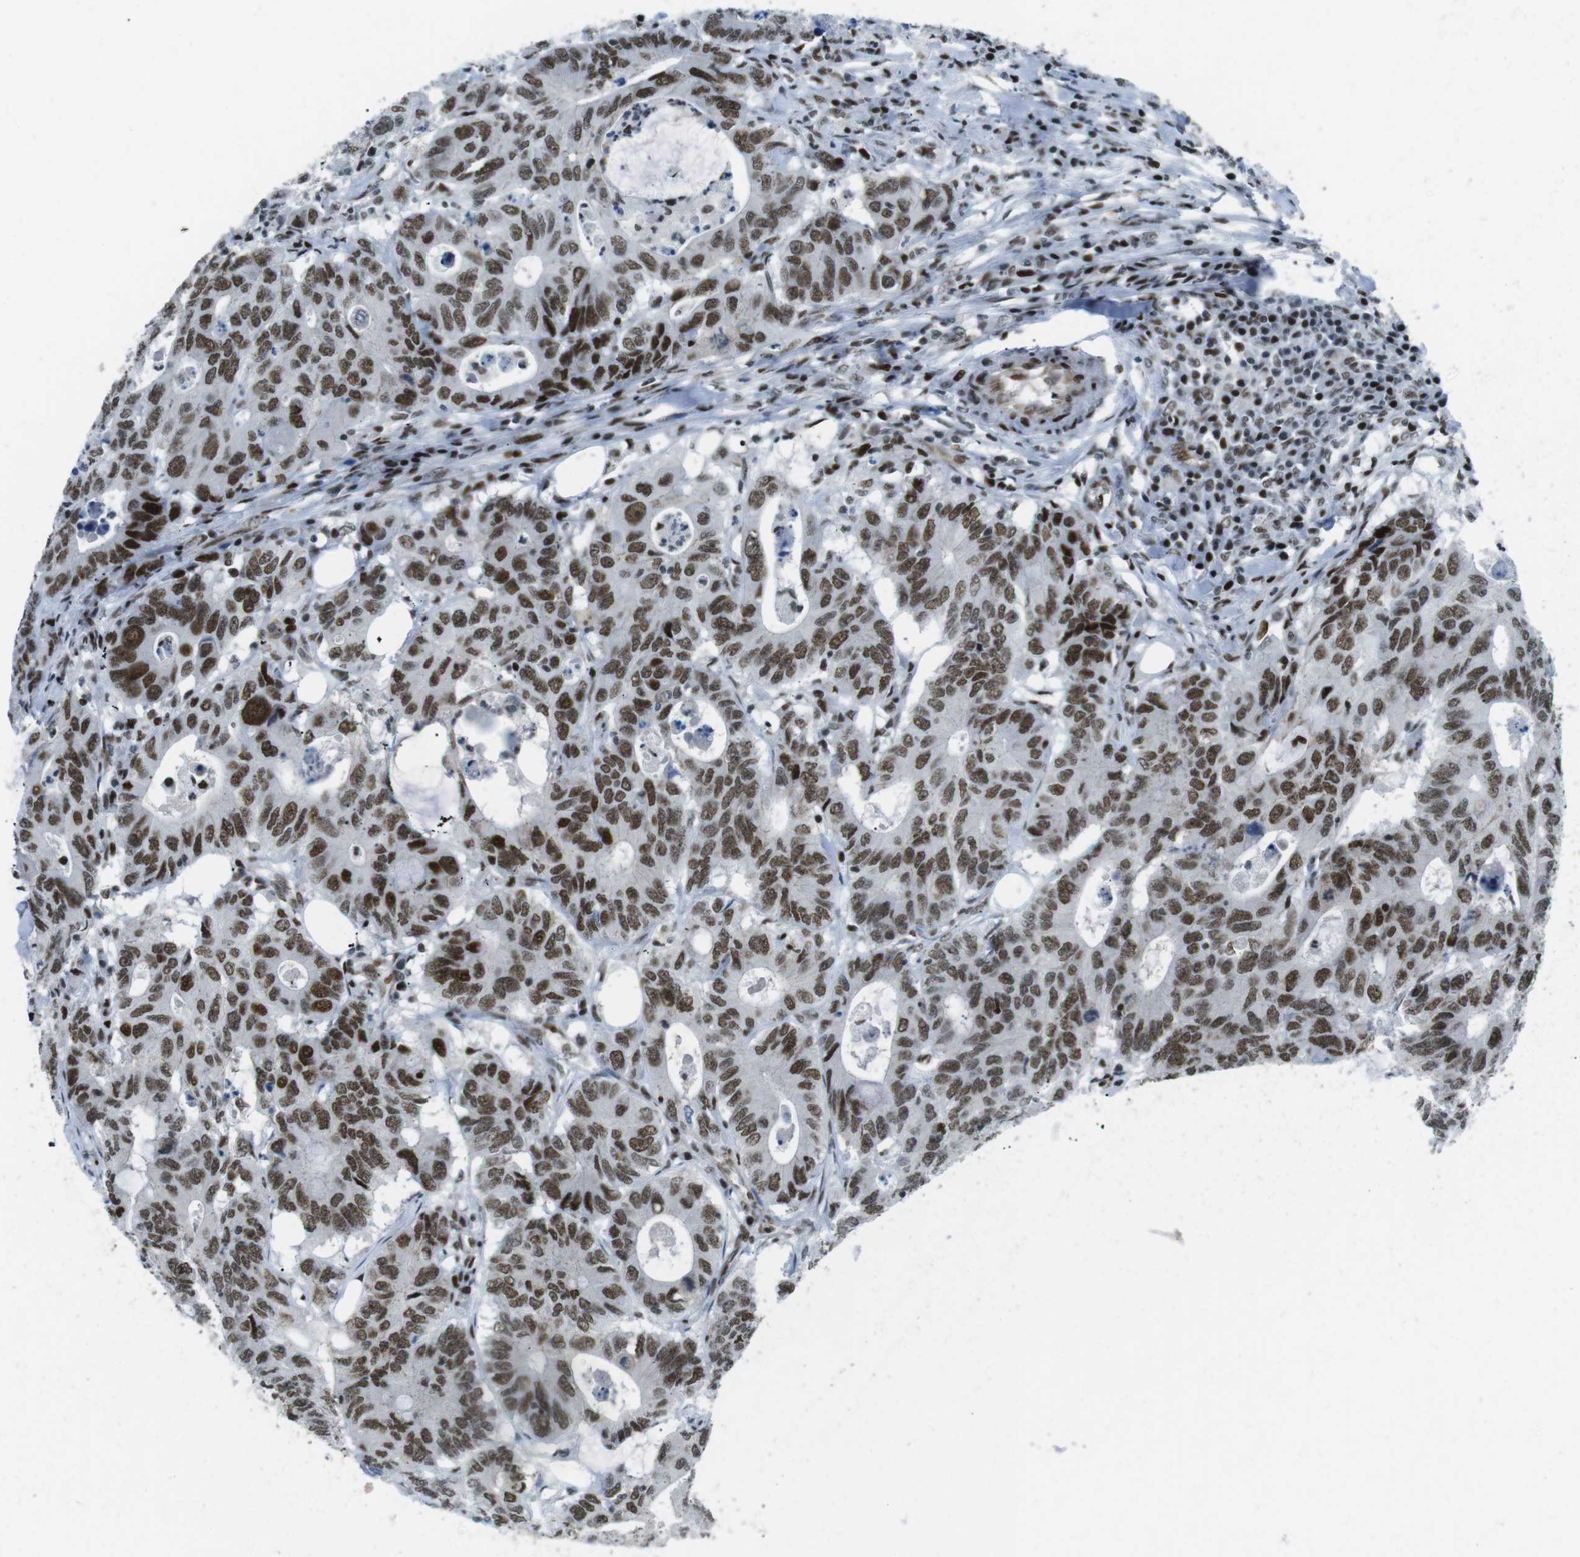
{"staining": {"intensity": "strong", "quantity": ">75%", "location": "nuclear"}, "tissue": "colorectal cancer", "cell_type": "Tumor cells", "image_type": "cancer", "snomed": [{"axis": "morphology", "description": "Adenocarcinoma, NOS"}, {"axis": "topography", "description": "Colon"}], "caption": "Tumor cells demonstrate high levels of strong nuclear expression in about >75% of cells in human colorectal cancer (adenocarcinoma). (DAB = brown stain, brightfield microscopy at high magnification).", "gene": "ARID1A", "patient": {"sex": "male", "age": 71}}